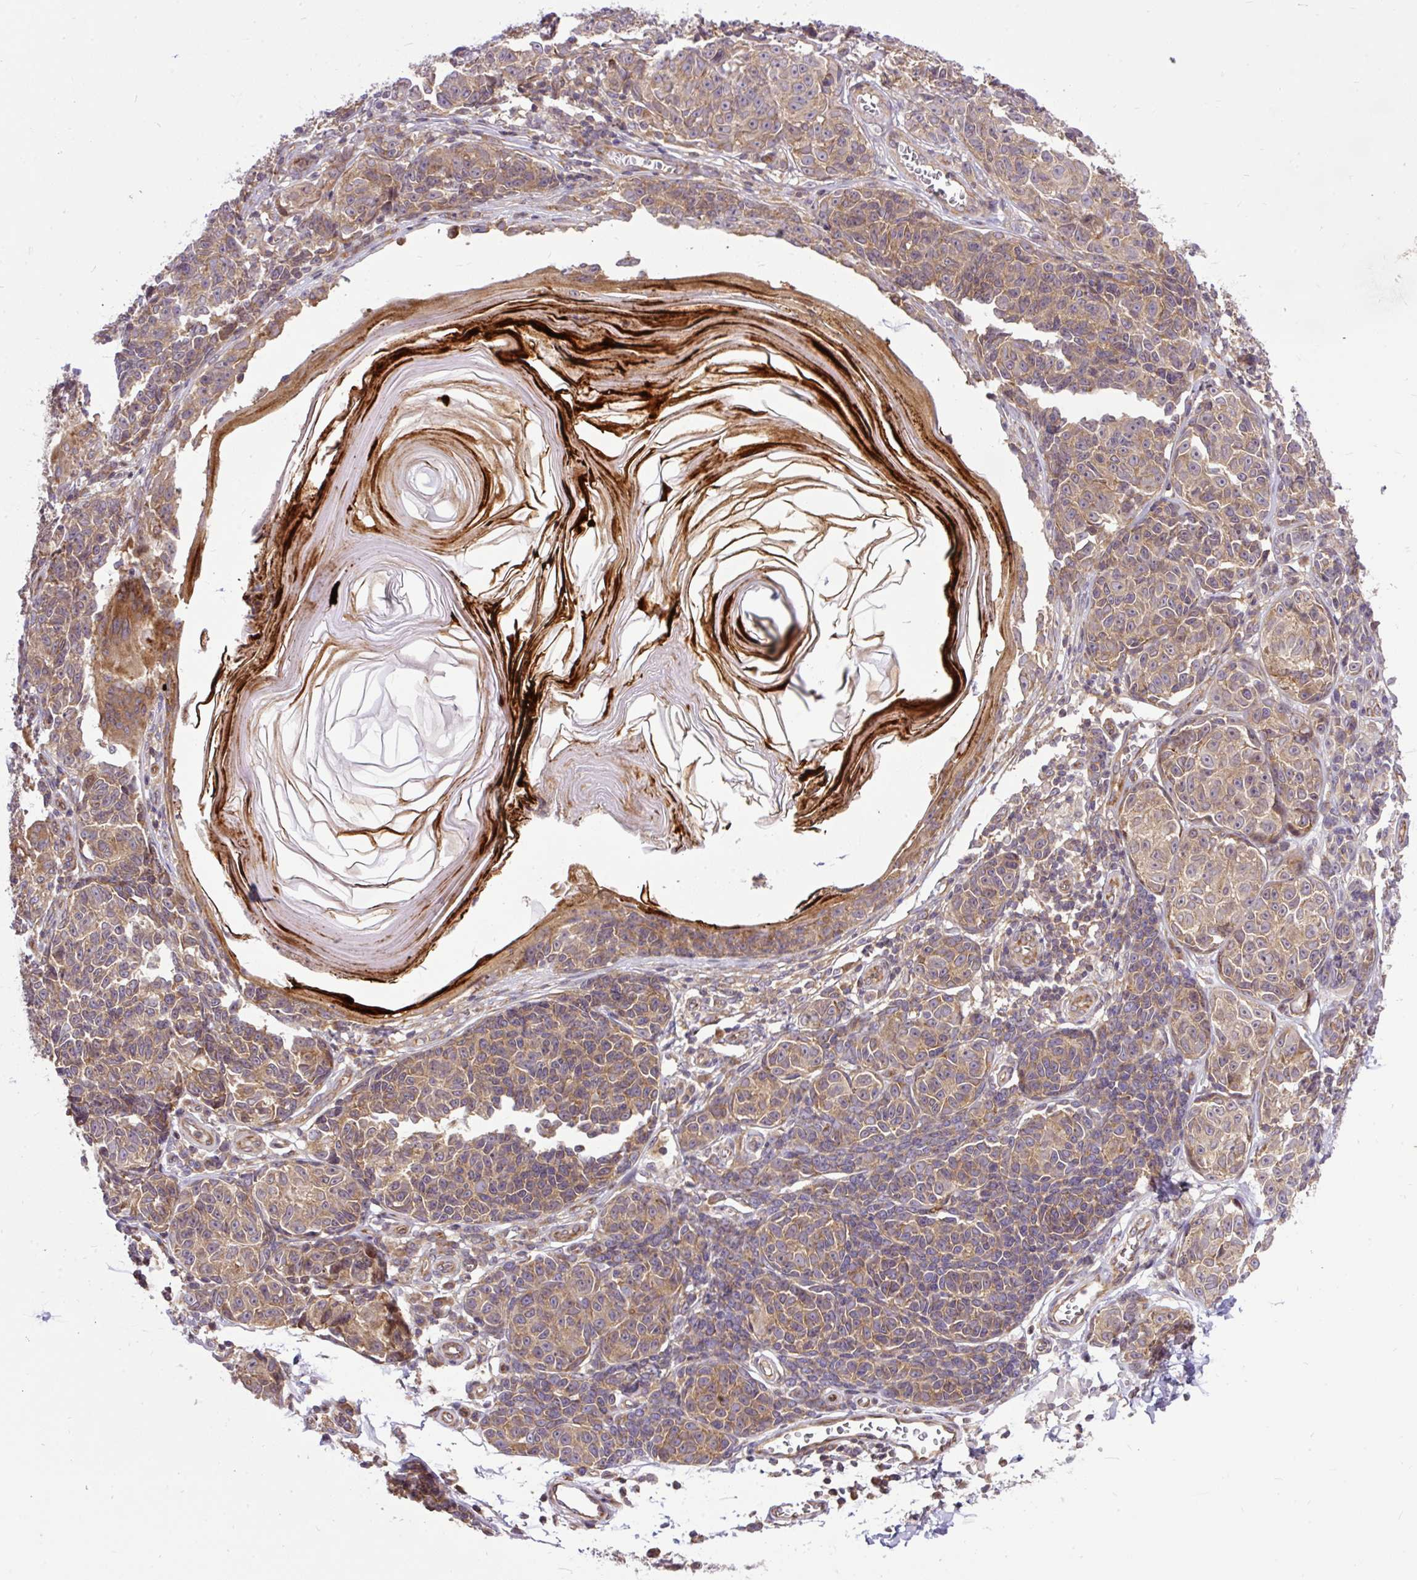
{"staining": {"intensity": "moderate", "quantity": "25%-75%", "location": "cytoplasmic/membranous"}, "tissue": "melanoma", "cell_type": "Tumor cells", "image_type": "cancer", "snomed": [{"axis": "morphology", "description": "Malignant melanoma, NOS"}, {"axis": "topography", "description": "Skin"}], "caption": "Protein analysis of malignant melanoma tissue exhibits moderate cytoplasmic/membranous expression in about 25%-75% of tumor cells.", "gene": "TRIM17", "patient": {"sex": "male", "age": 73}}